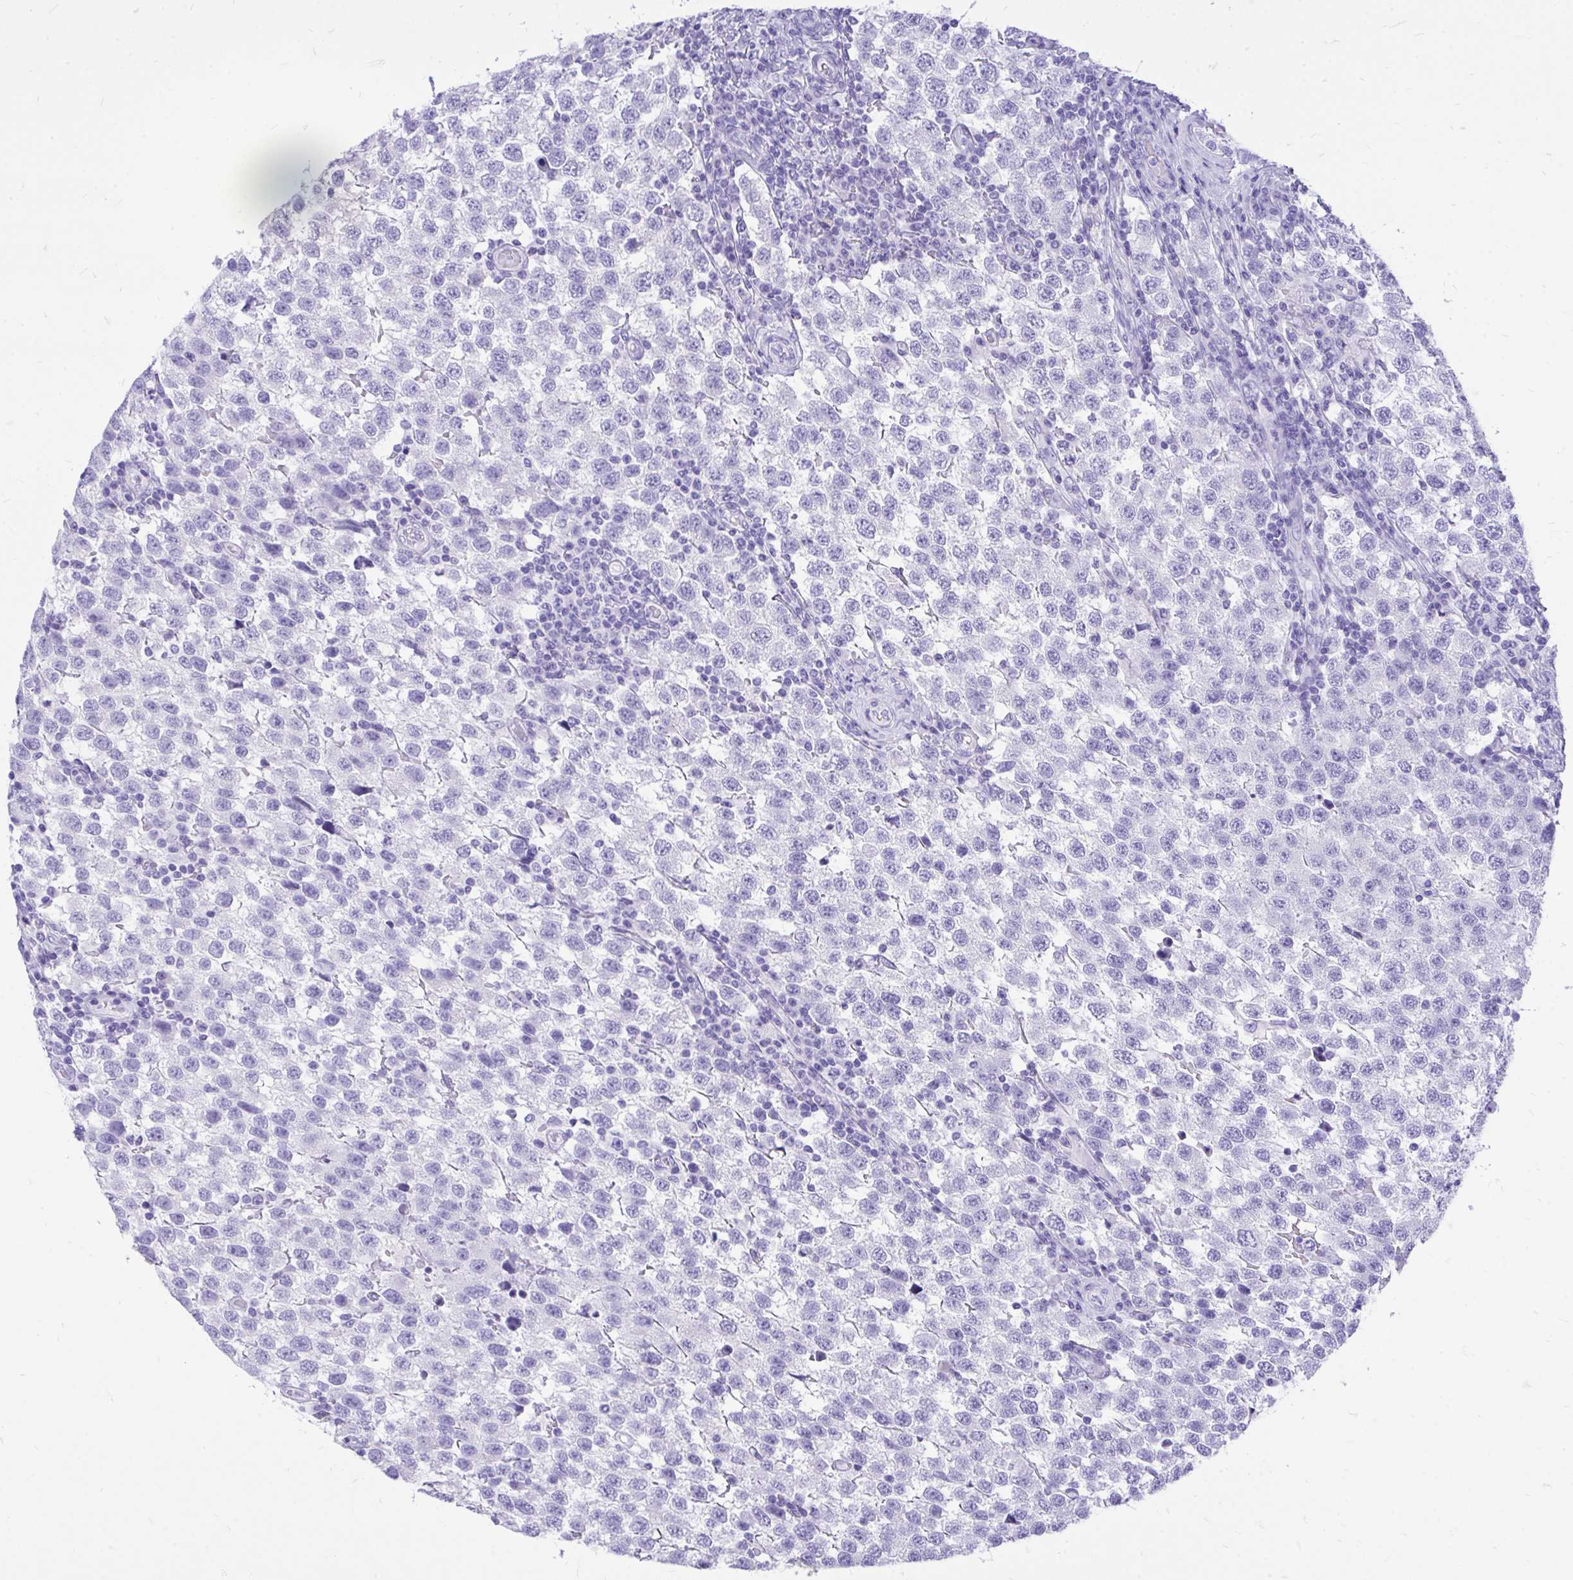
{"staining": {"intensity": "negative", "quantity": "none", "location": "none"}, "tissue": "testis cancer", "cell_type": "Tumor cells", "image_type": "cancer", "snomed": [{"axis": "morphology", "description": "Seminoma, NOS"}, {"axis": "topography", "description": "Testis"}], "caption": "Human testis cancer (seminoma) stained for a protein using IHC shows no staining in tumor cells.", "gene": "MON1A", "patient": {"sex": "male", "age": 34}}